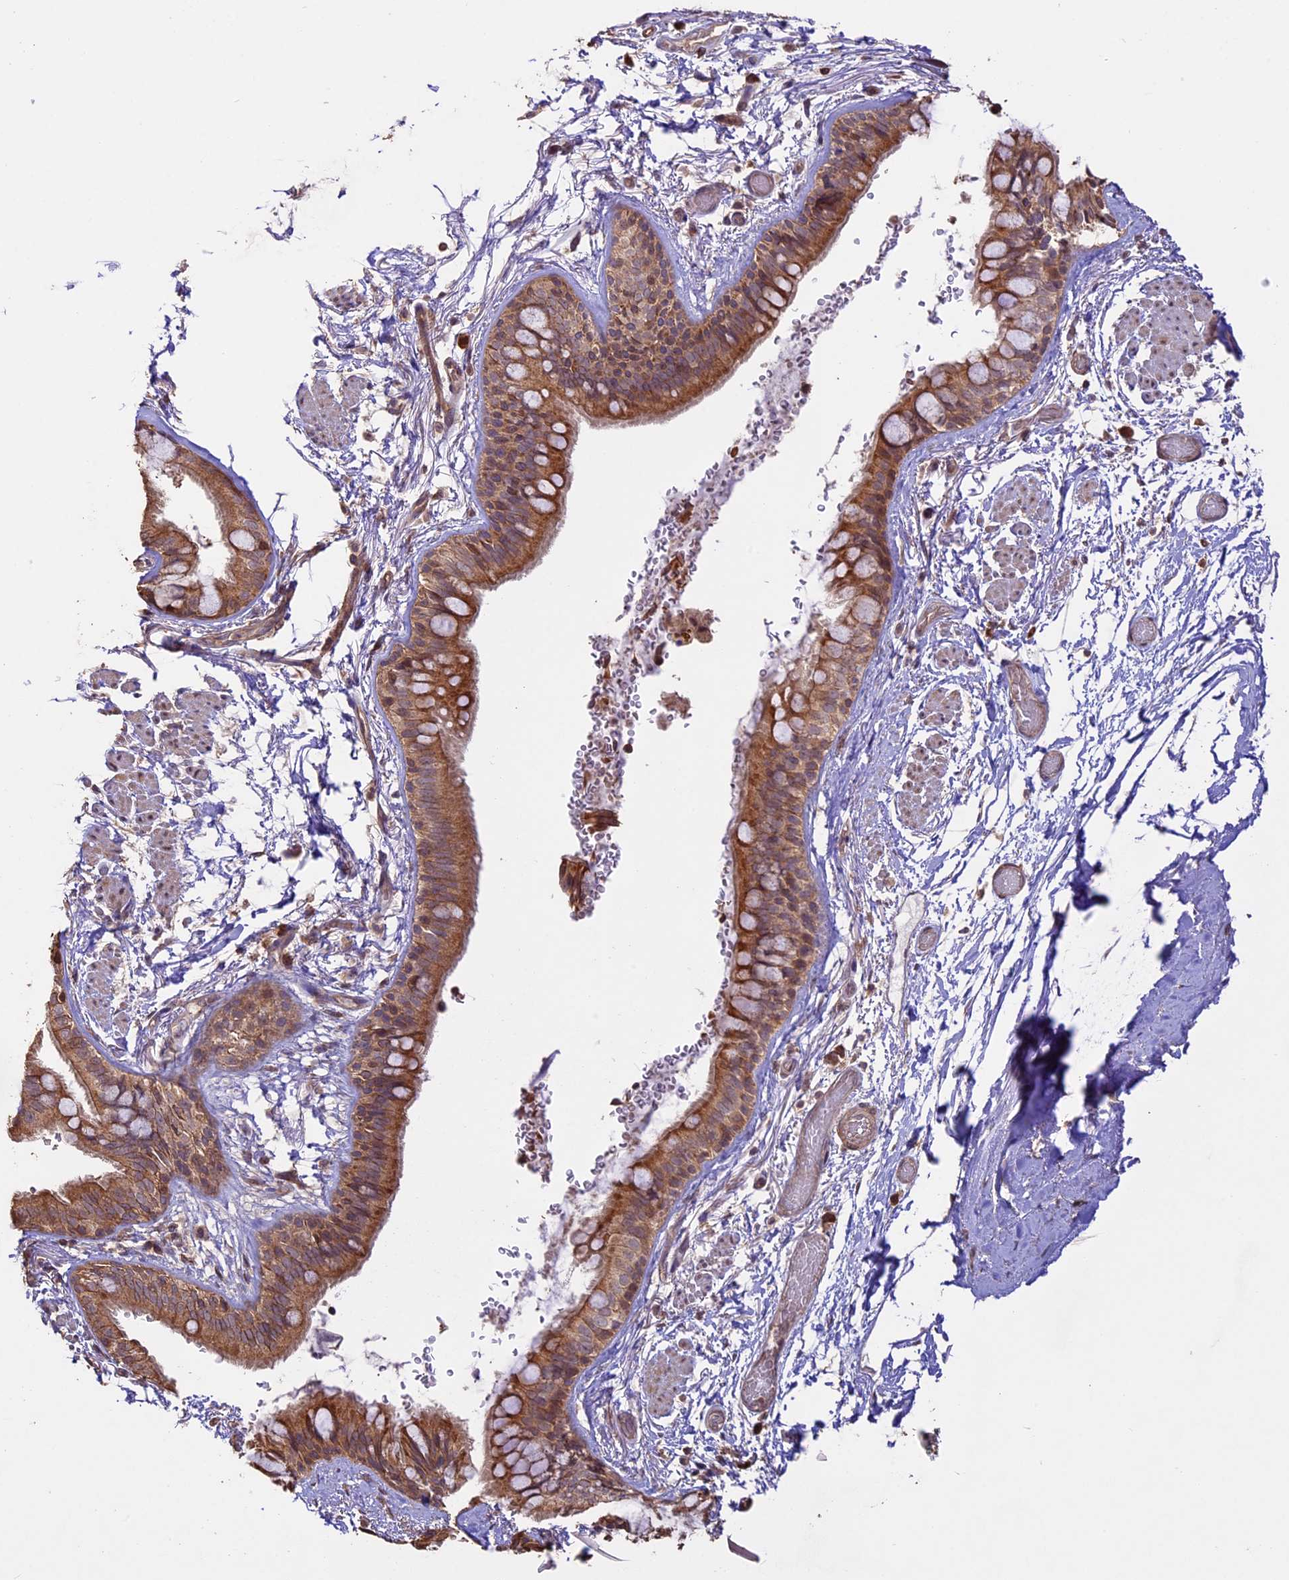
{"staining": {"intensity": "moderate", "quantity": ">75%", "location": "cytoplasmic/membranous"}, "tissue": "bronchus", "cell_type": "Respiratory epithelial cells", "image_type": "normal", "snomed": [{"axis": "morphology", "description": "Normal tissue, NOS"}, {"axis": "topography", "description": "Cartilage tissue"}], "caption": "Immunohistochemical staining of unremarkable bronchus exhibits moderate cytoplasmic/membranous protein positivity in about >75% of respiratory epithelial cells.", "gene": "BCAS4", "patient": {"sex": "male", "age": 63}}